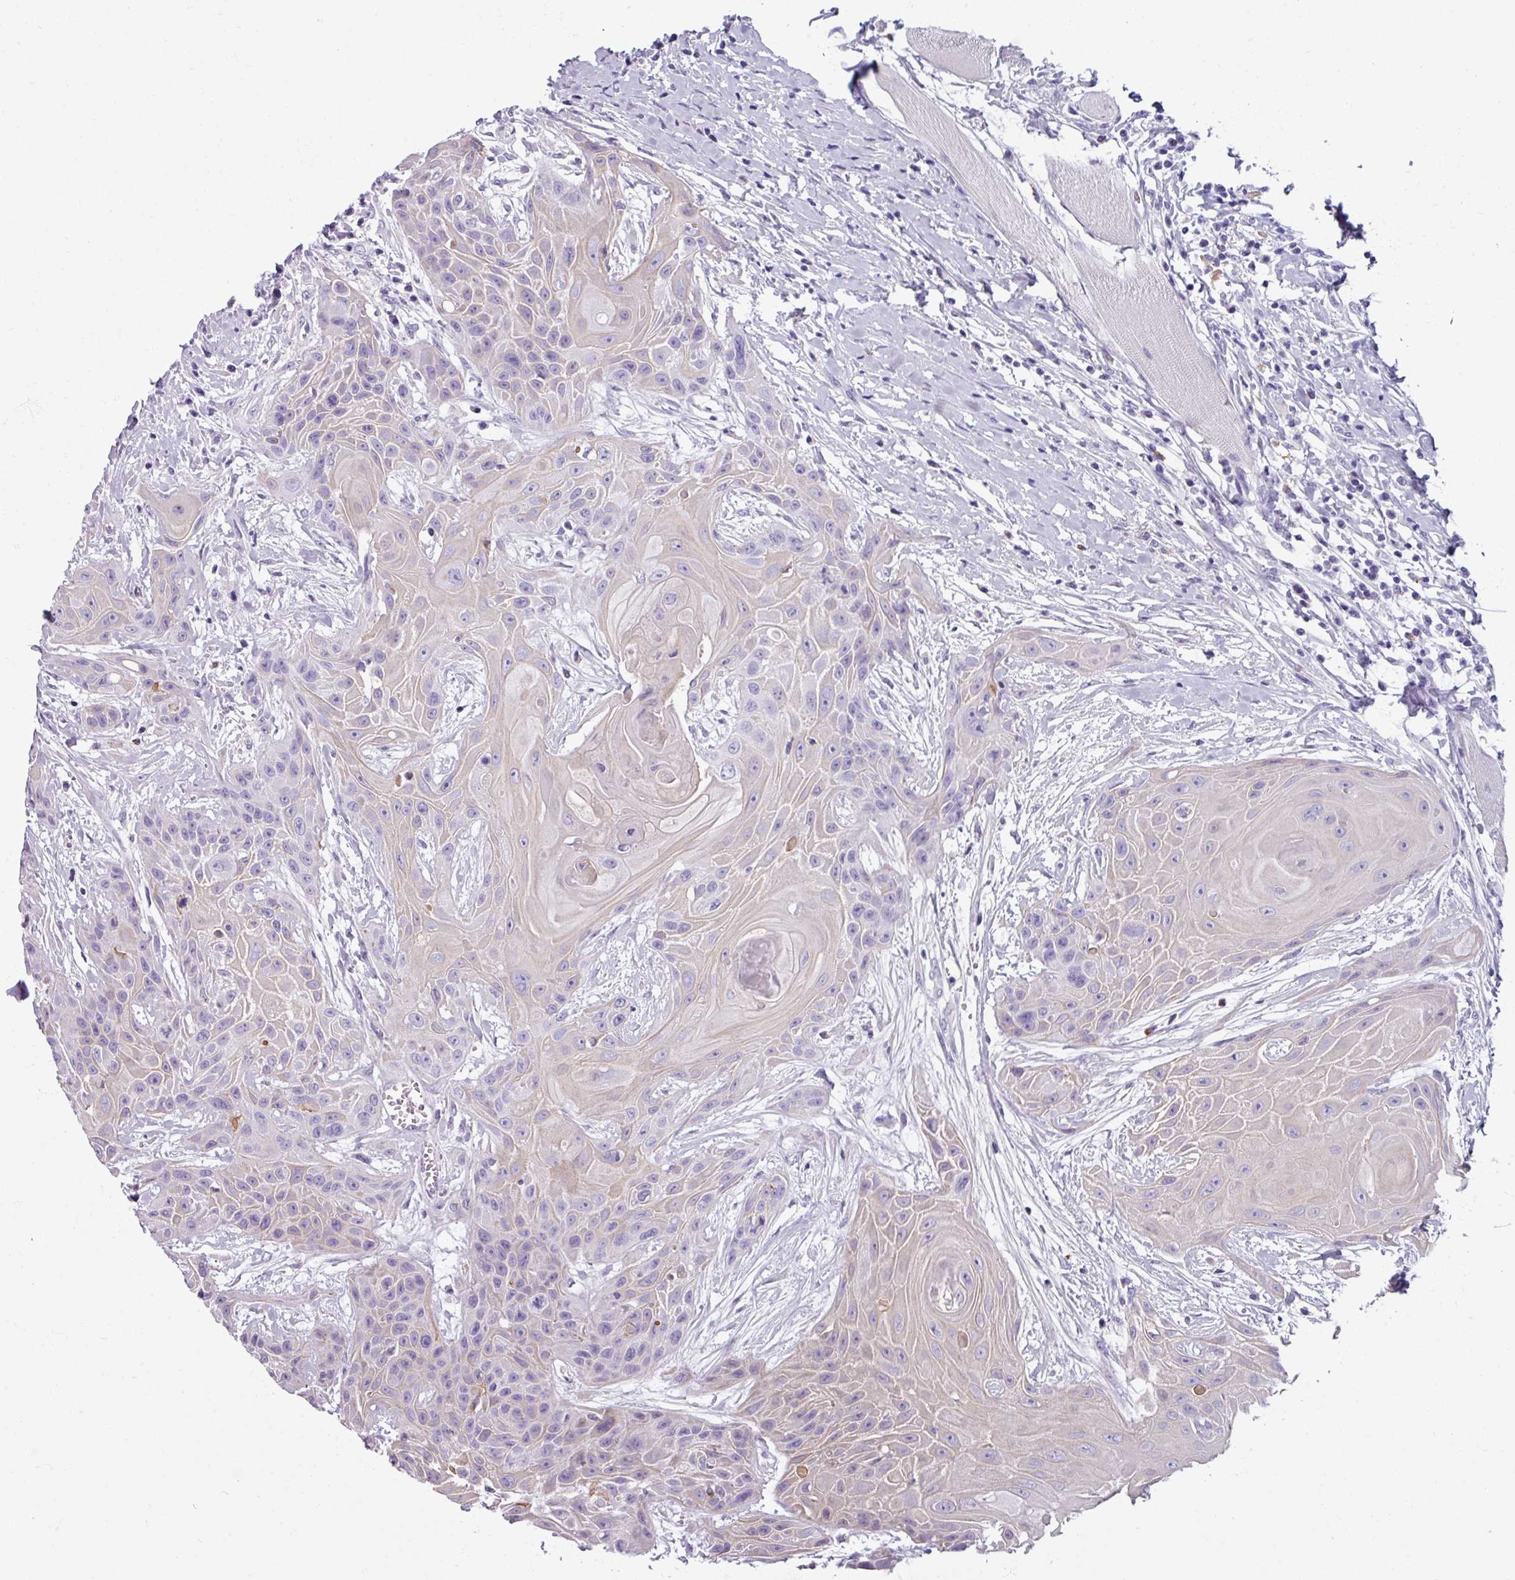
{"staining": {"intensity": "negative", "quantity": "none", "location": "none"}, "tissue": "head and neck cancer", "cell_type": "Tumor cells", "image_type": "cancer", "snomed": [{"axis": "morphology", "description": "Squamous cell carcinoma, NOS"}, {"axis": "topography", "description": "Head-Neck"}], "caption": "The photomicrograph displays no staining of tumor cells in squamous cell carcinoma (head and neck).", "gene": "SPESP1", "patient": {"sex": "female", "age": 73}}